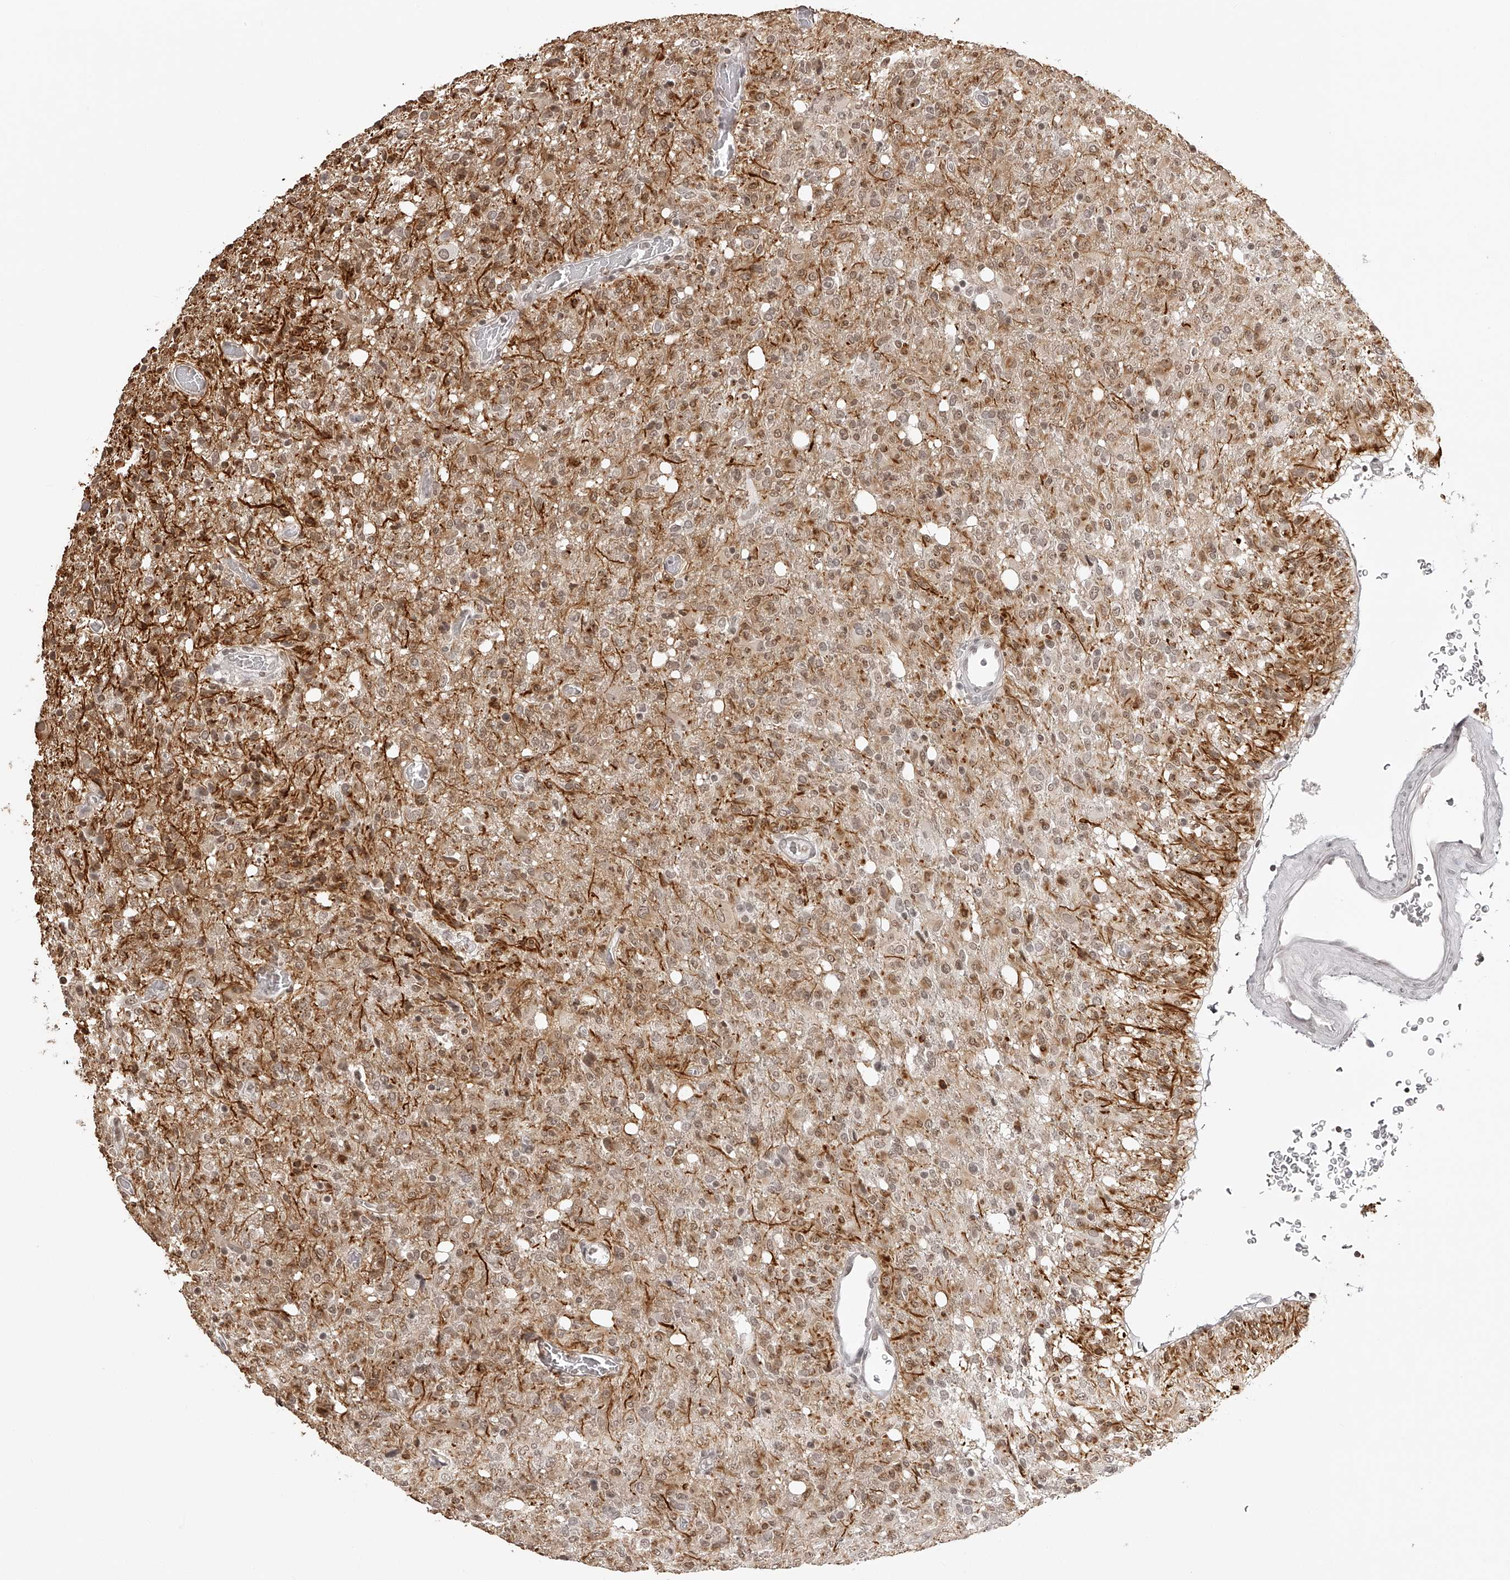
{"staining": {"intensity": "weak", "quantity": ">75%", "location": "nuclear"}, "tissue": "glioma", "cell_type": "Tumor cells", "image_type": "cancer", "snomed": [{"axis": "morphology", "description": "Glioma, malignant, High grade"}, {"axis": "topography", "description": "Brain"}], "caption": "IHC (DAB (3,3'-diaminobenzidine)) staining of glioma reveals weak nuclear protein expression in approximately >75% of tumor cells.", "gene": "ZNF503", "patient": {"sex": "female", "age": 57}}